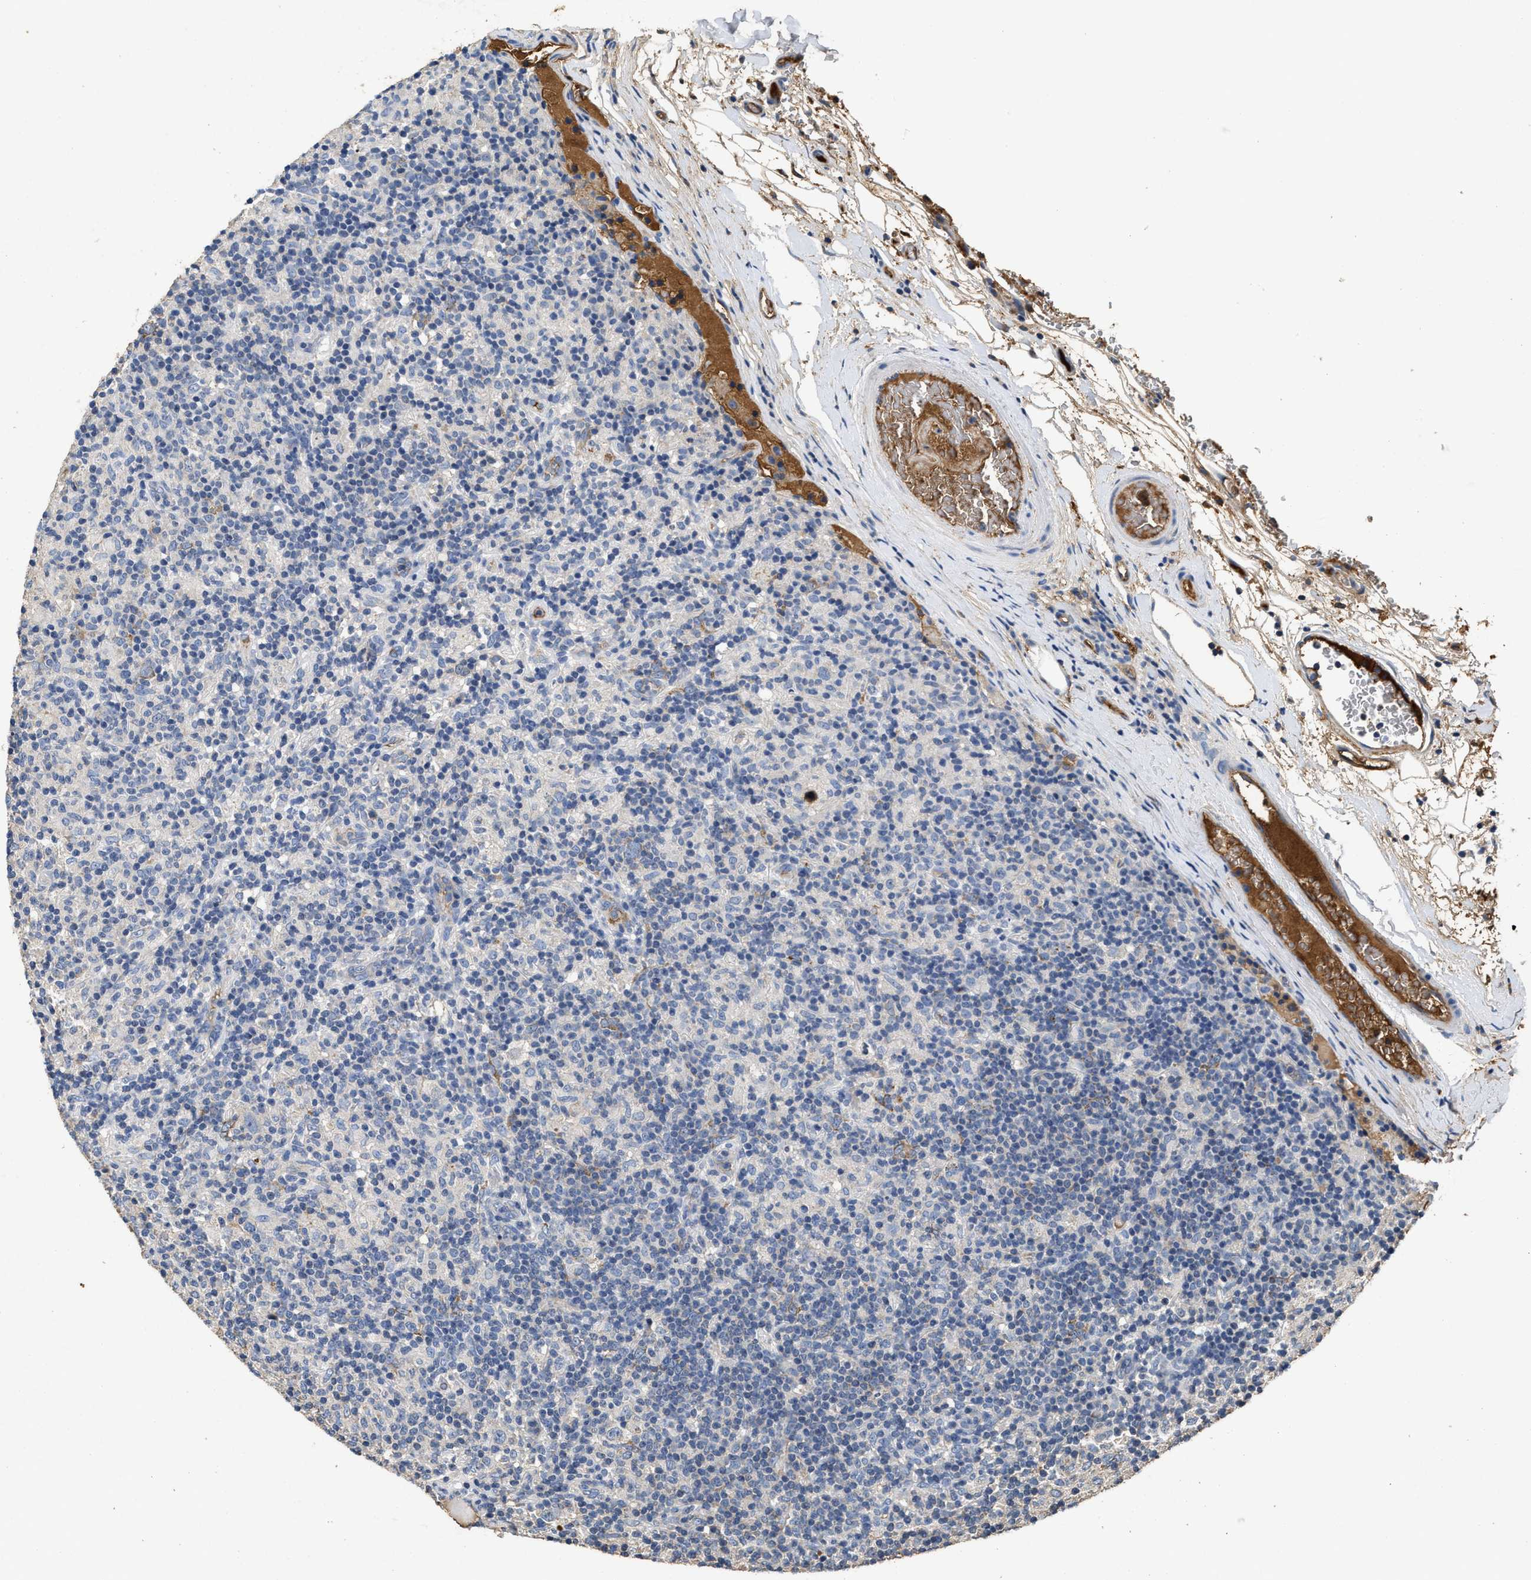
{"staining": {"intensity": "negative", "quantity": "none", "location": "none"}, "tissue": "lymphoma", "cell_type": "Tumor cells", "image_type": "cancer", "snomed": [{"axis": "morphology", "description": "Hodgkin's disease, NOS"}, {"axis": "topography", "description": "Lymph node"}], "caption": "Protein analysis of lymphoma displays no significant staining in tumor cells. (DAB (3,3'-diaminobenzidine) IHC, high magnification).", "gene": "C3", "patient": {"sex": "male", "age": 70}}